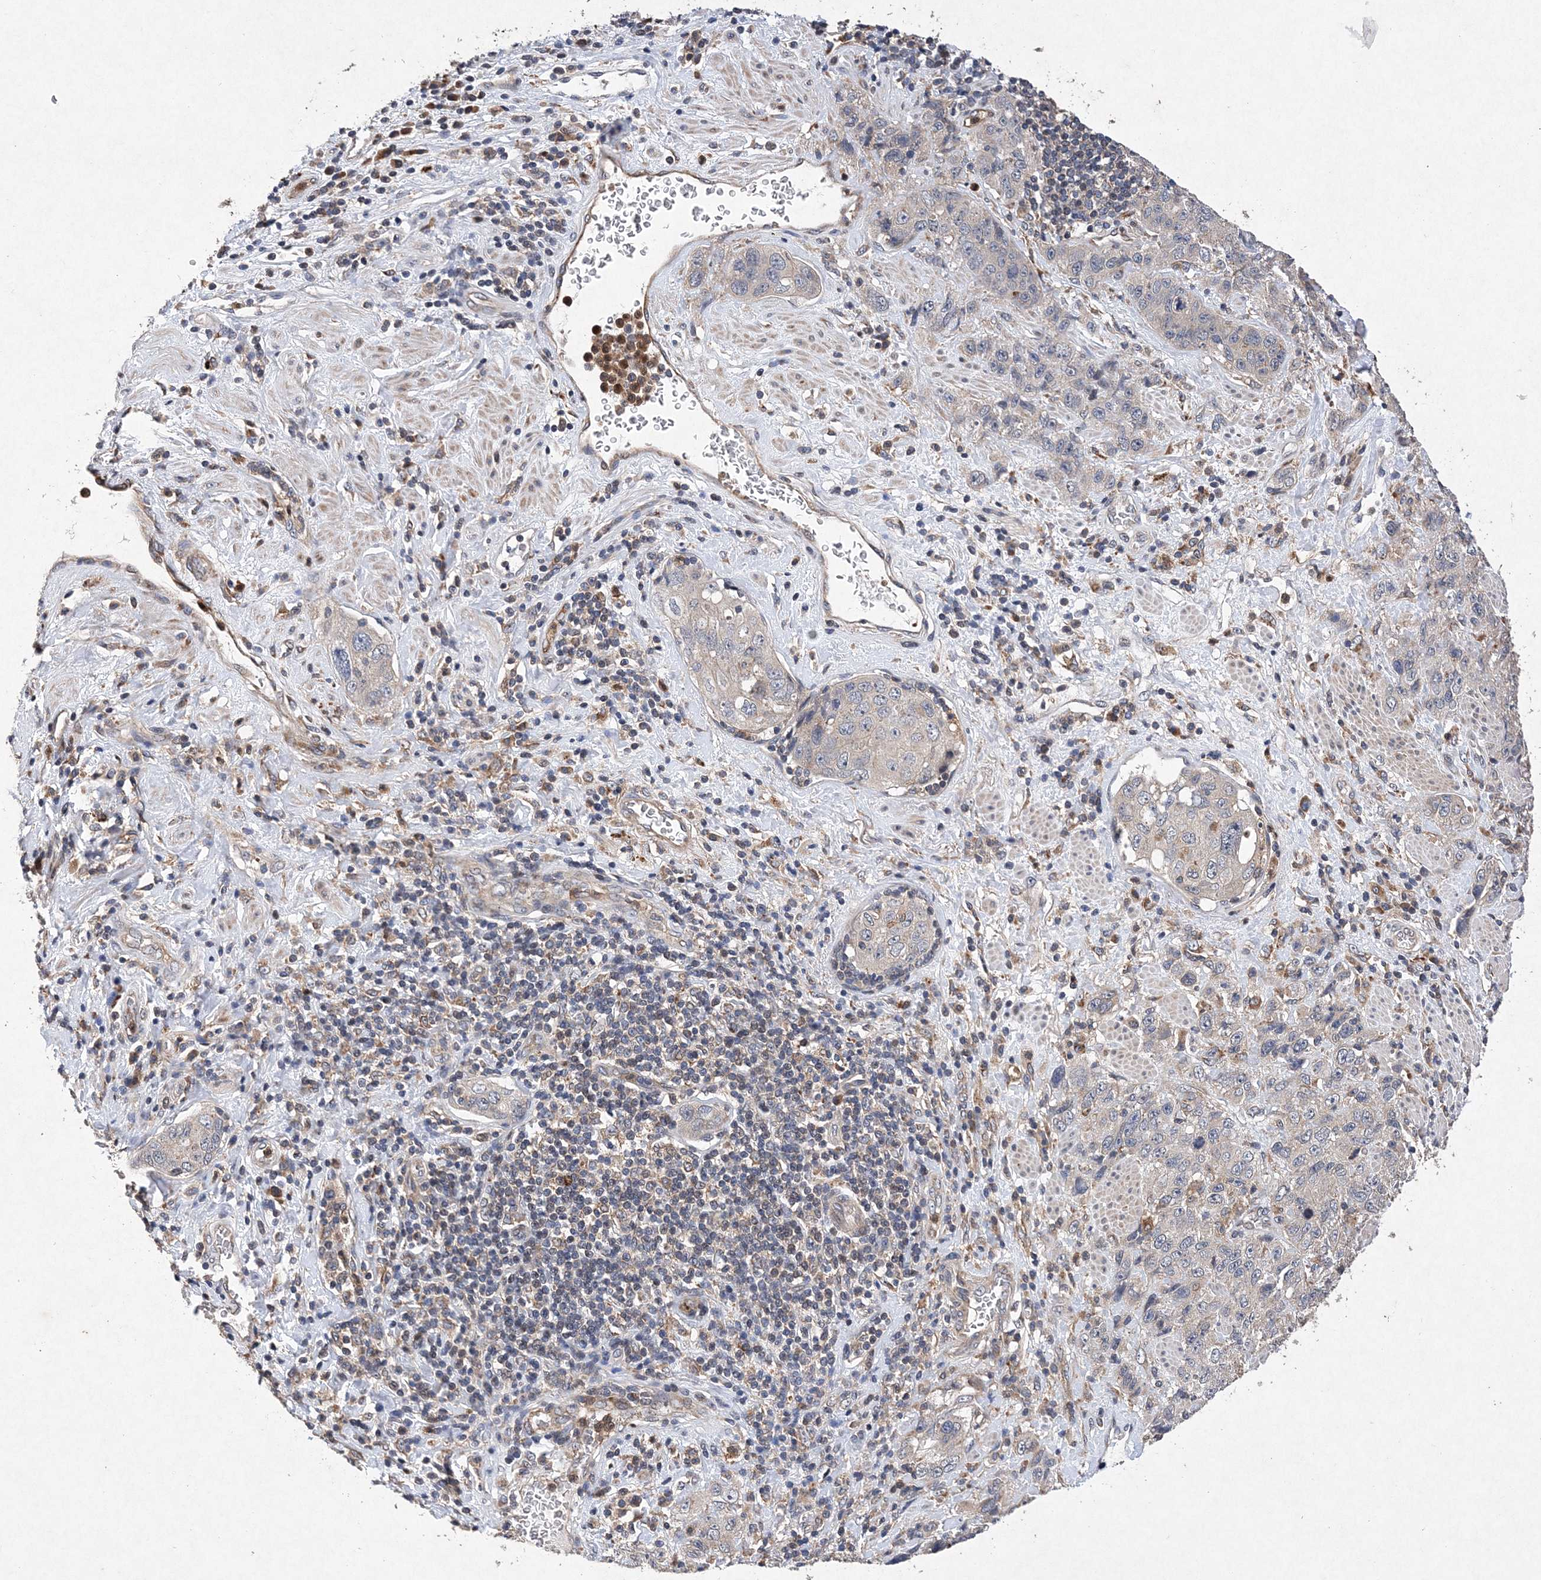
{"staining": {"intensity": "negative", "quantity": "none", "location": "none"}, "tissue": "stomach cancer", "cell_type": "Tumor cells", "image_type": "cancer", "snomed": [{"axis": "morphology", "description": "Adenocarcinoma, NOS"}, {"axis": "topography", "description": "Stomach"}], "caption": "Immunohistochemistry micrograph of neoplastic tissue: stomach adenocarcinoma stained with DAB demonstrates no significant protein expression in tumor cells.", "gene": "PROSER1", "patient": {"sex": "male", "age": 48}}